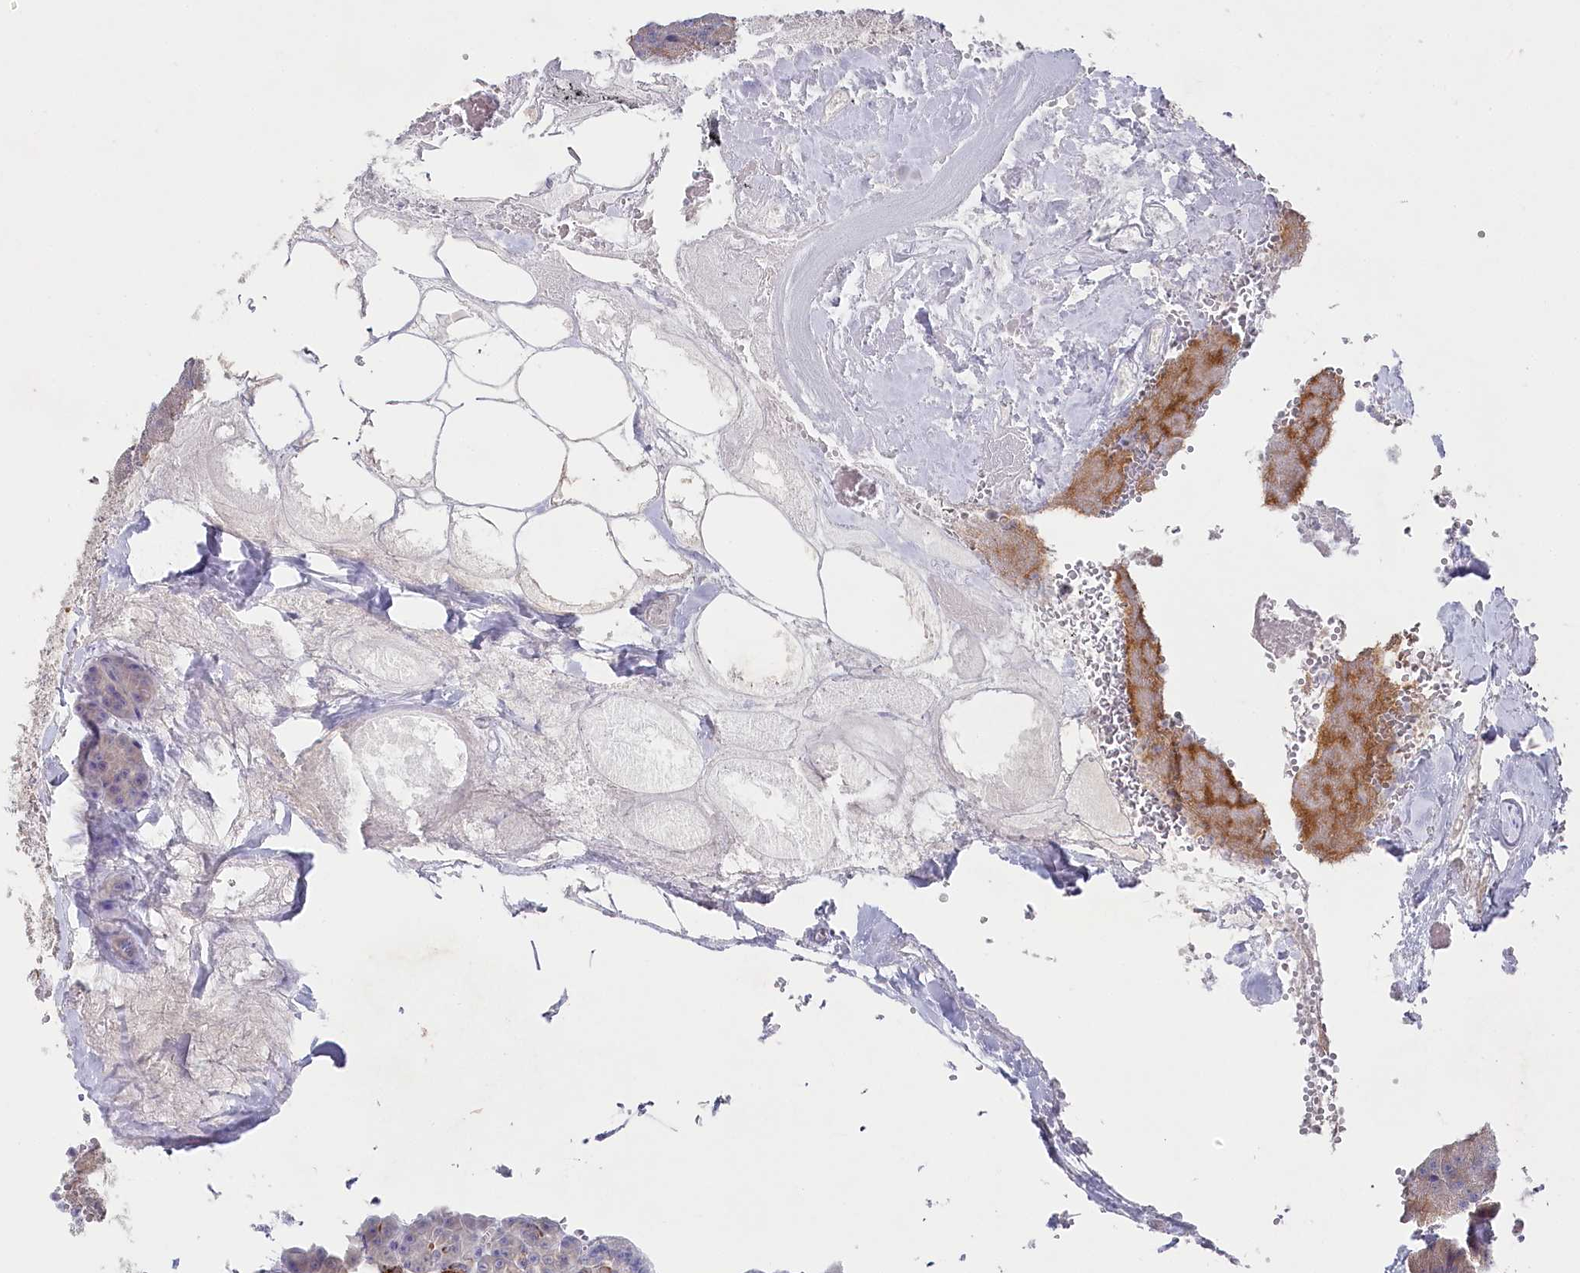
{"staining": {"intensity": "moderate", "quantity": "25%-75%", "location": "cytoplasmic/membranous"}, "tissue": "pancreas", "cell_type": "Exocrine glandular cells", "image_type": "normal", "snomed": [{"axis": "morphology", "description": "Normal tissue, NOS"}, {"axis": "morphology", "description": "Carcinoid, malignant, NOS"}, {"axis": "topography", "description": "Pancreas"}], "caption": "Protein expression analysis of benign pancreas reveals moderate cytoplasmic/membranous staining in approximately 25%-75% of exocrine glandular cells. Nuclei are stained in blue.", "gene": "AAMDC", "patient": {"sex": "female", "age": 35}}